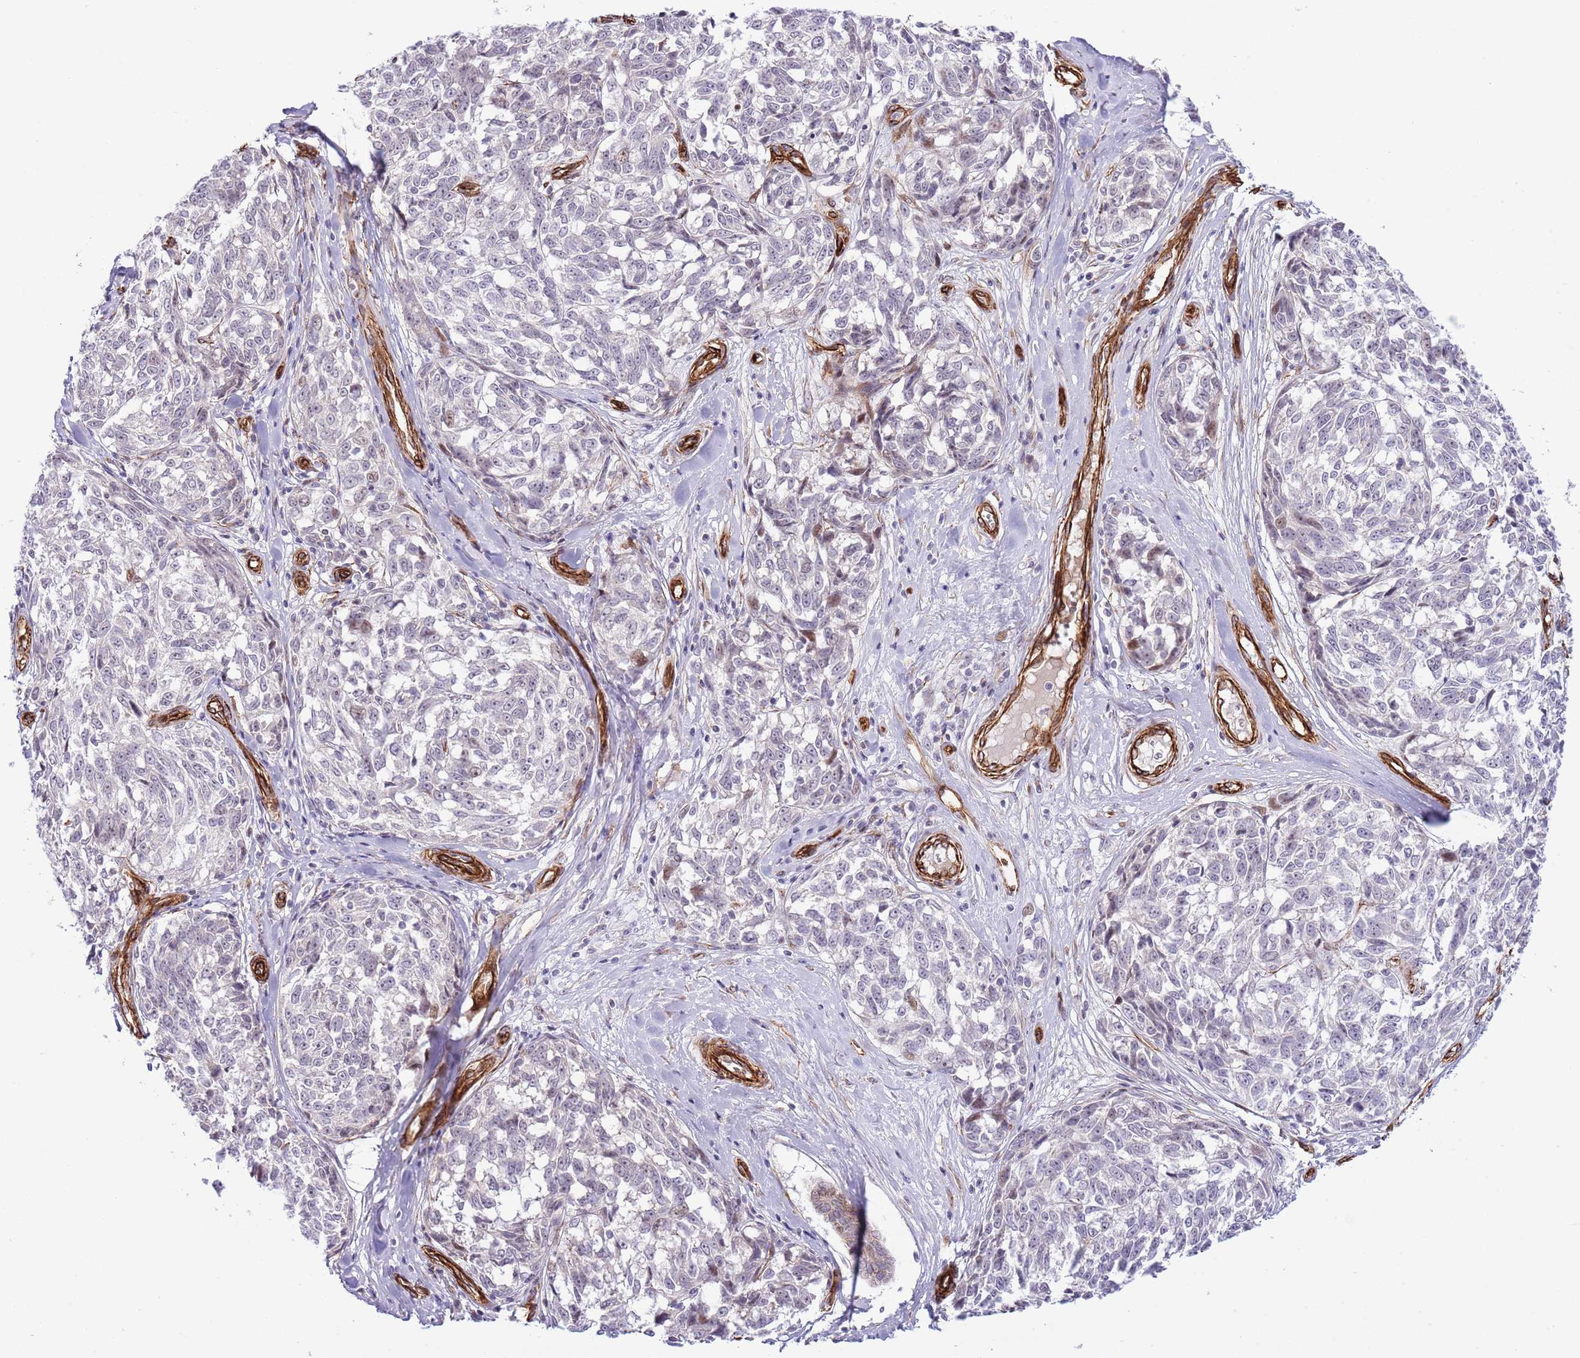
{"staining": {"intensity": "negative", "quantity": "none", "location": "none"}, "tissue": "melanoma", "cell_type": "Tumor cells", "image_type": "cancer", "snomed": [{"axis": "morphology", "description": "Normal tissue, NOS"}, {"axis": "morphology", "description": "Malignant melanoma, NOS"}, {"axis": "topography", "description": "Skin"}], "caption": "This is a photomicrograph of IHC staining of malignant melanoma, which shows no expression in tumor cells. The staining was performed using DAB to visualize the protein expression in brown, while the nuclei were stained in blue with hematoxylin (Magnification: 20x).", "gene": "NEK3", "patient": {"sex": "female", "age": 64}}